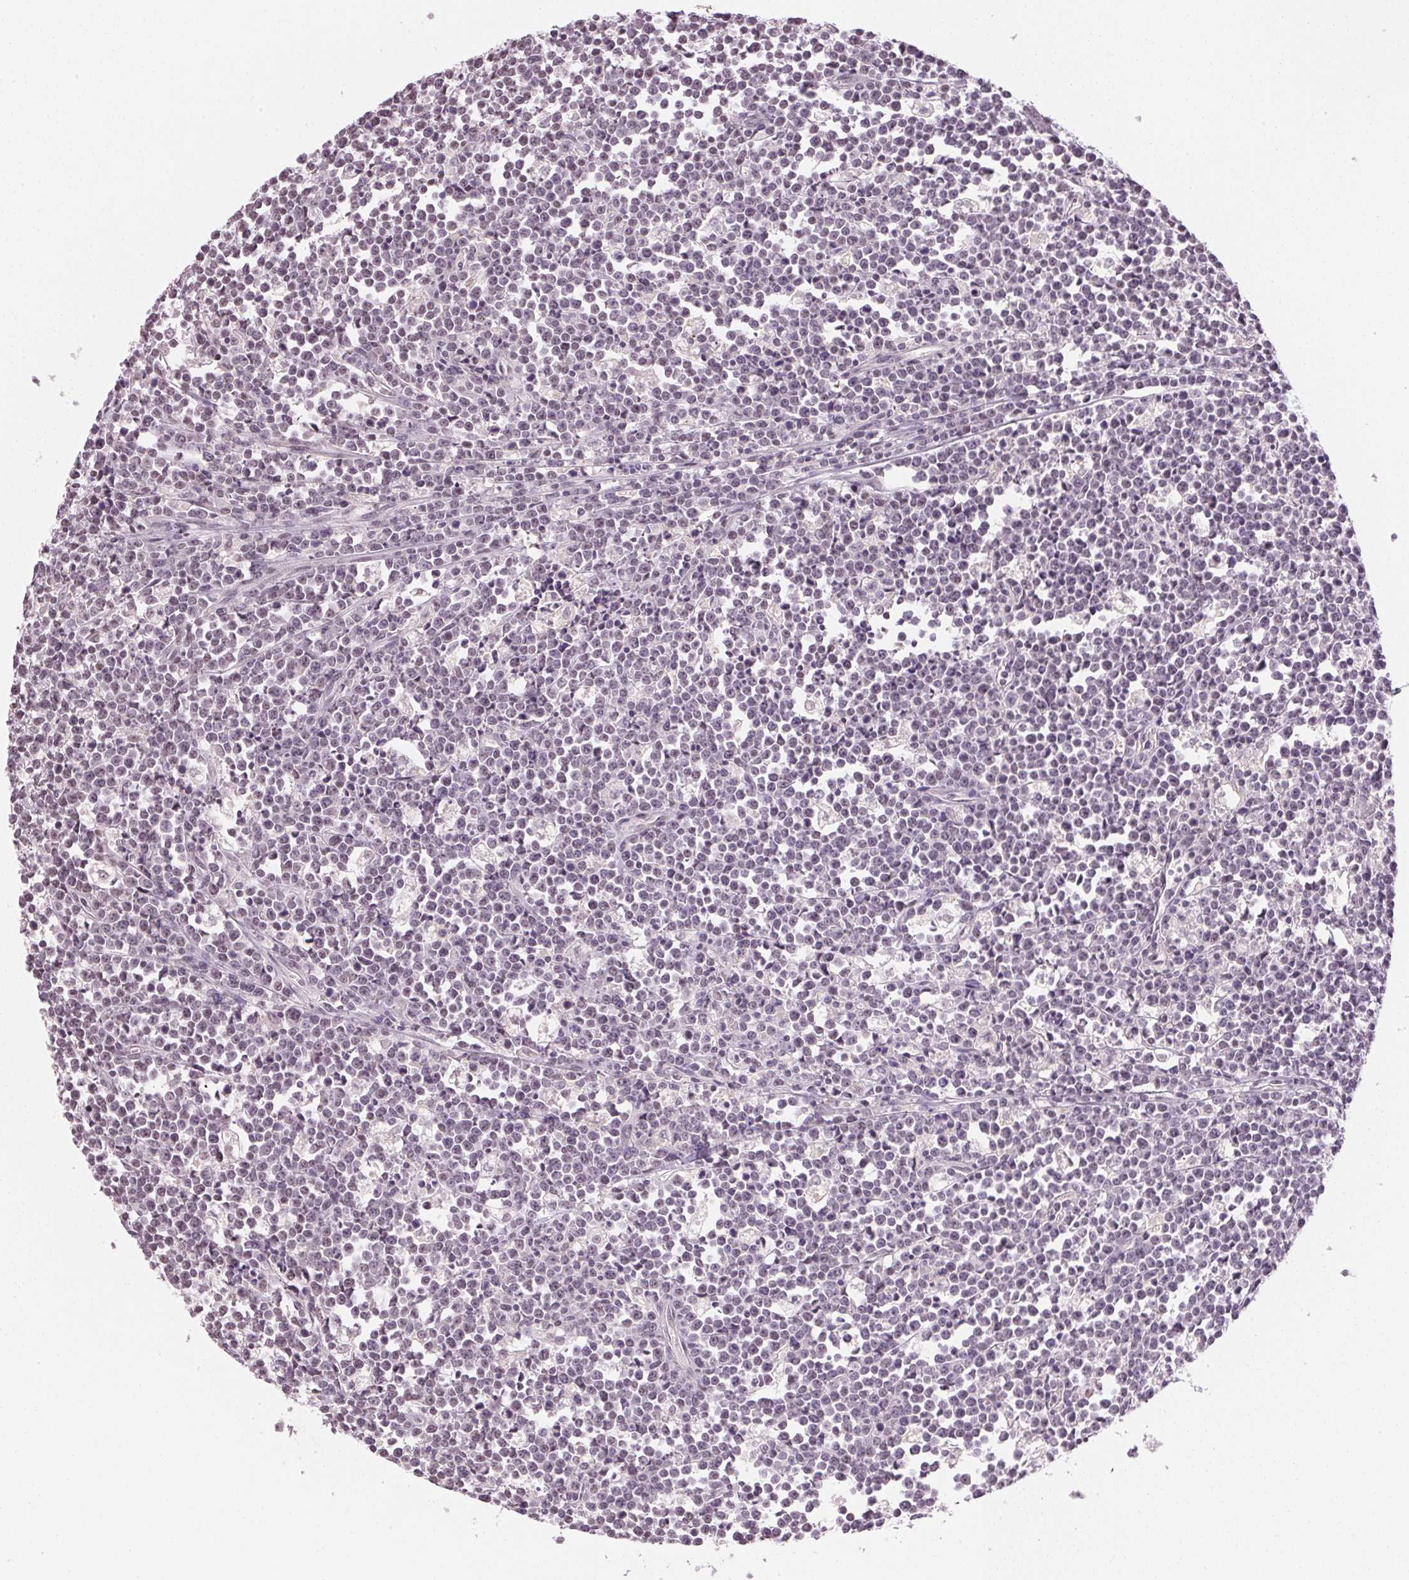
{"staining": {"intensity": "negative", "quantity": "none", "location": "none"}, "tissue": "lymphoma", "cell_type": "Tumor cells", "image_type": "cancer", "snomed": [{"axis": "morphology", "description": "Malignant lymphoma, non-Hodgkin's type, High grade"}, {"axis": "topography", "description": "Small intestine"}], "caption": "Tumor cells show no significant staining in lymphoma.", "gene": "FNDC4", "patient": {"sex": "female", "age": 56}}